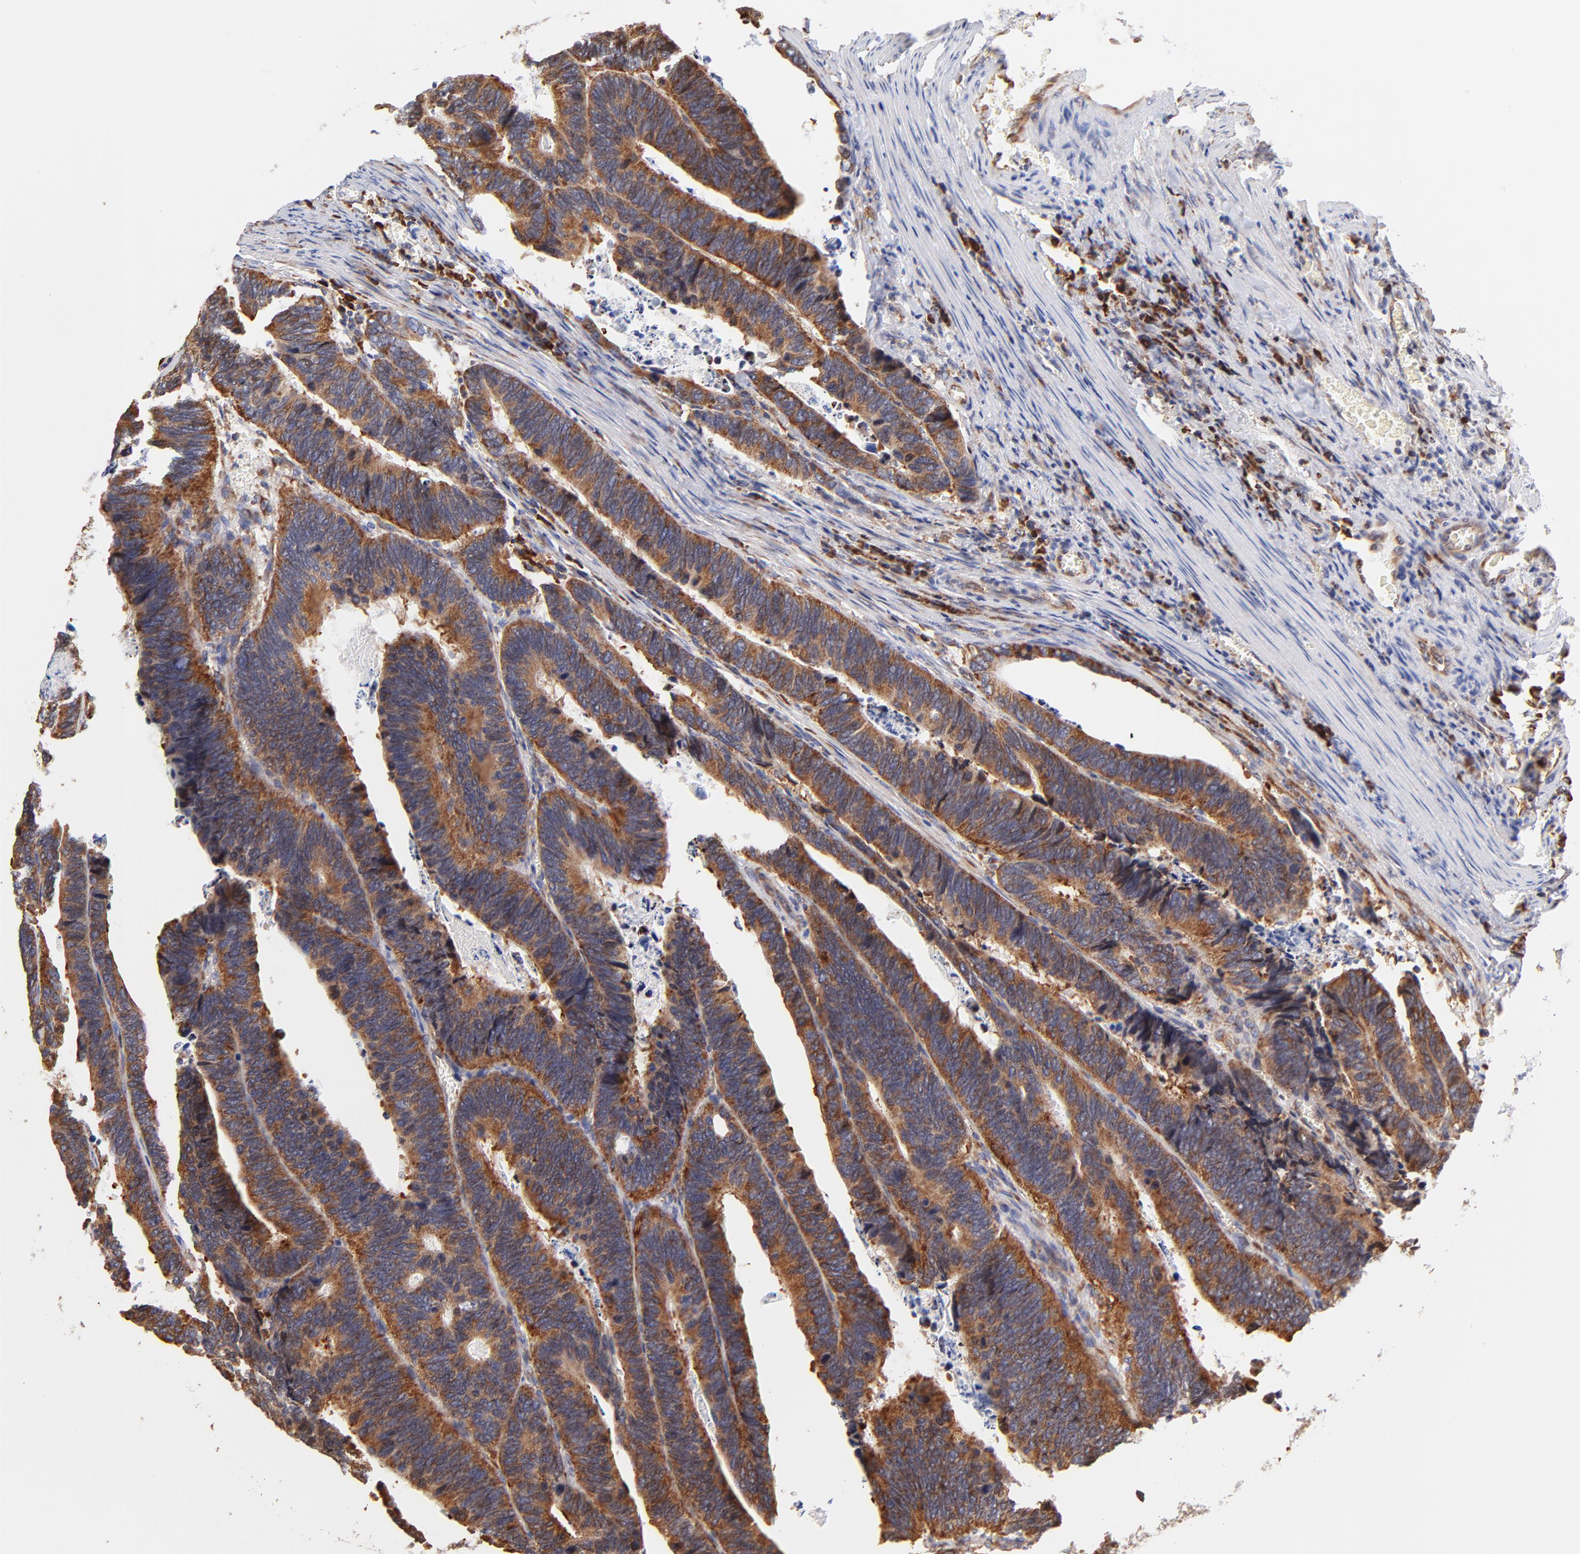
{"staining": {"intensity": "strong", "quantity": ">75%", "location": "cytoplasmic/membranous"}, "tissue": "colorectal cancer", "cell_type": "Tumor cells", "image_type": "cancer", "snomed": [{"axis": "morphology", "description": "Adenocarcinoma, NOS"}, {"axis": "topography", "description": "Colon"}], "caption": "Human colorectal adenocarcinoma stained with a brown dye exhibits strong cytoplasmic/membranous positive expression in approximately >75% of tumor cells.", "gene": "RPL27", "patient": {"sex": "male", "age": 72}}